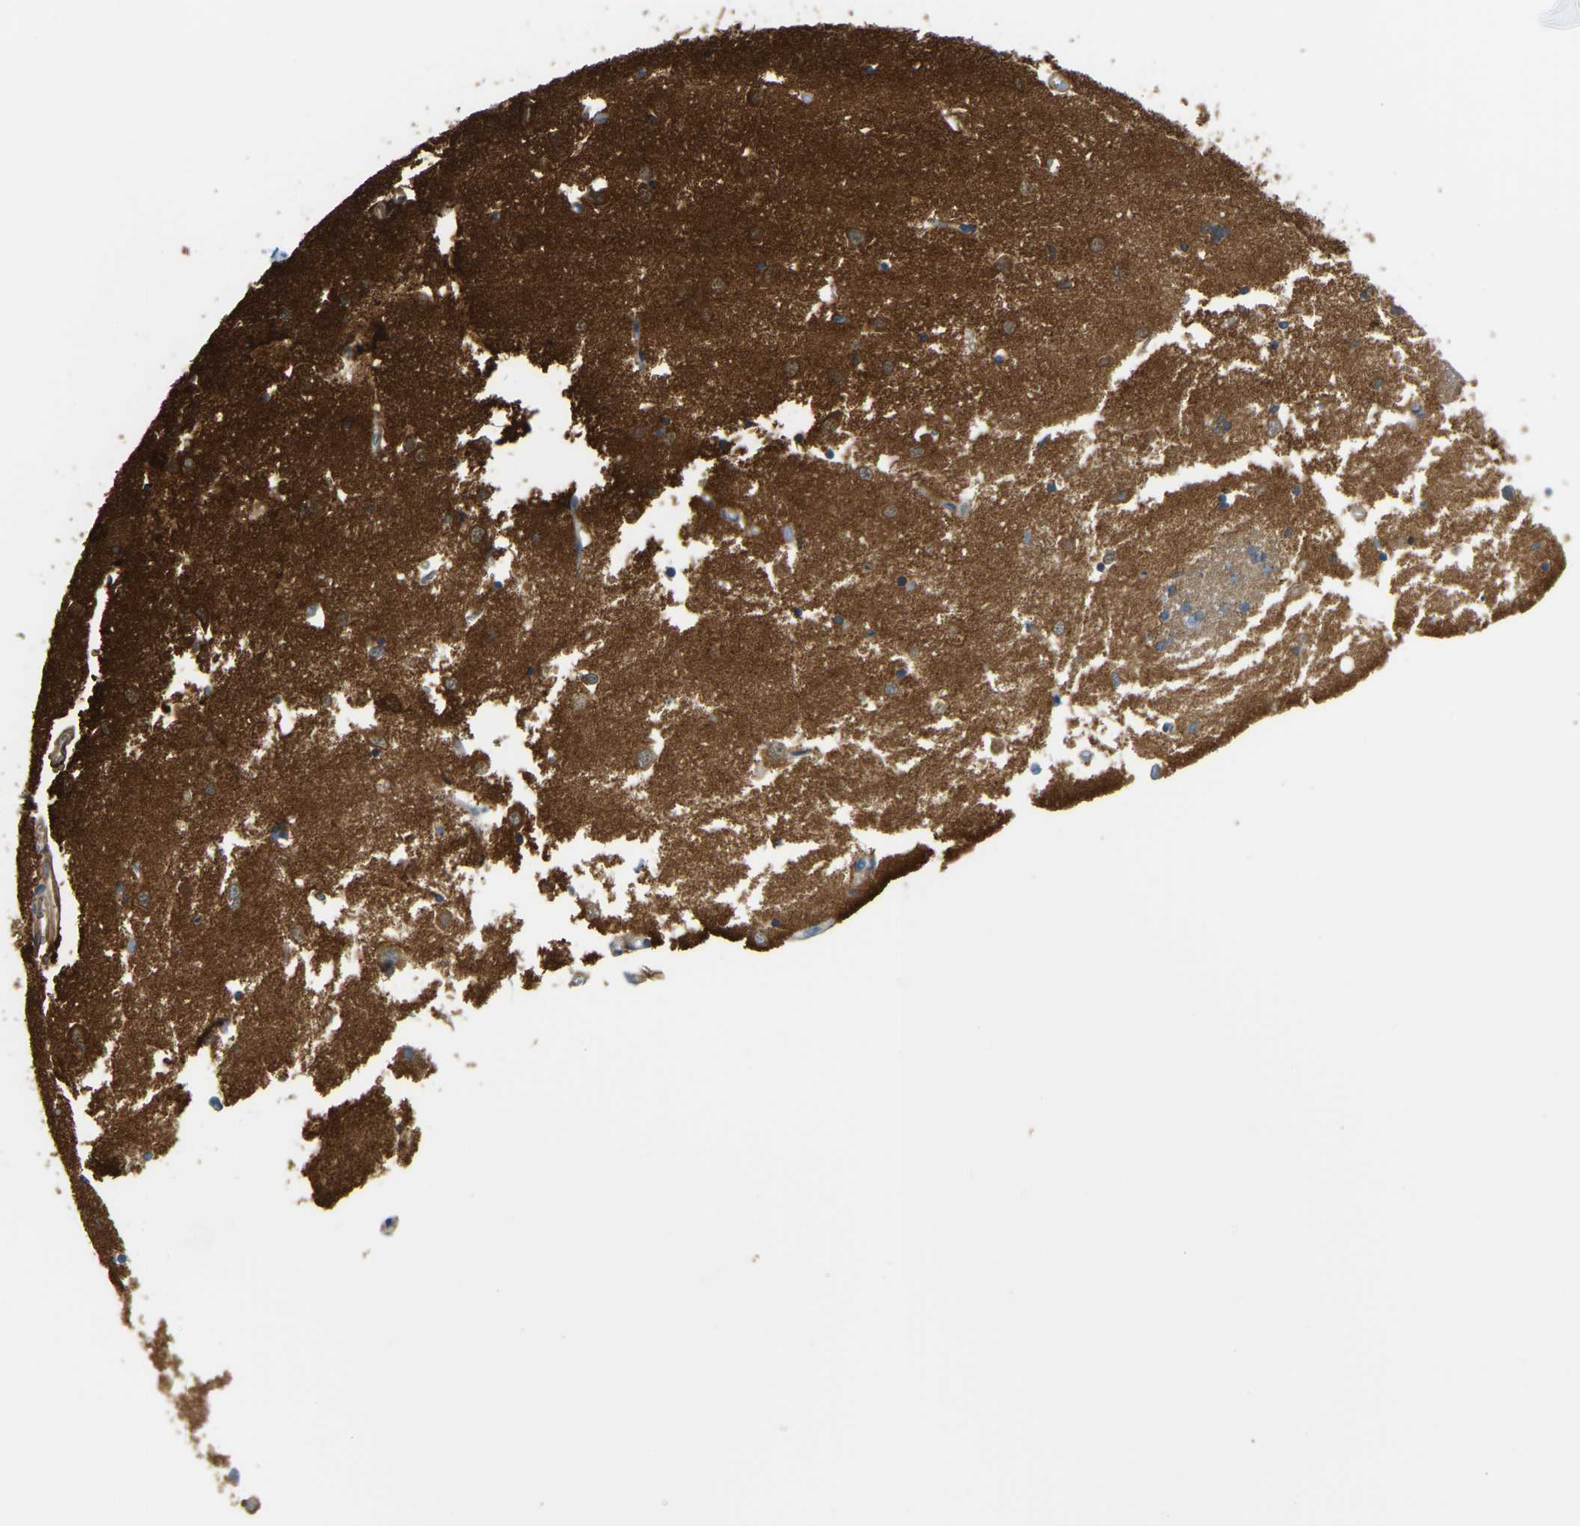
{"staining": {"intensity": "moderate", "quantity": "<25%", "location": "cytoplasmic/membranous"}, "tissue": "caudate", "cell_type": "Glial cells", "image_type": "normal", "snomed": [{"axis": "morphology", "description": "Normal tissue, NOS"}, {"axis": "topography", "description": "Lateral ventricle wall"}], "caption": "Moderate cytoplasmic/membranous staining is appreciated in about <25% of glial cells in normal caudate.", "gene": "GDA", "patient": {"sex": "female", "age": 19}}